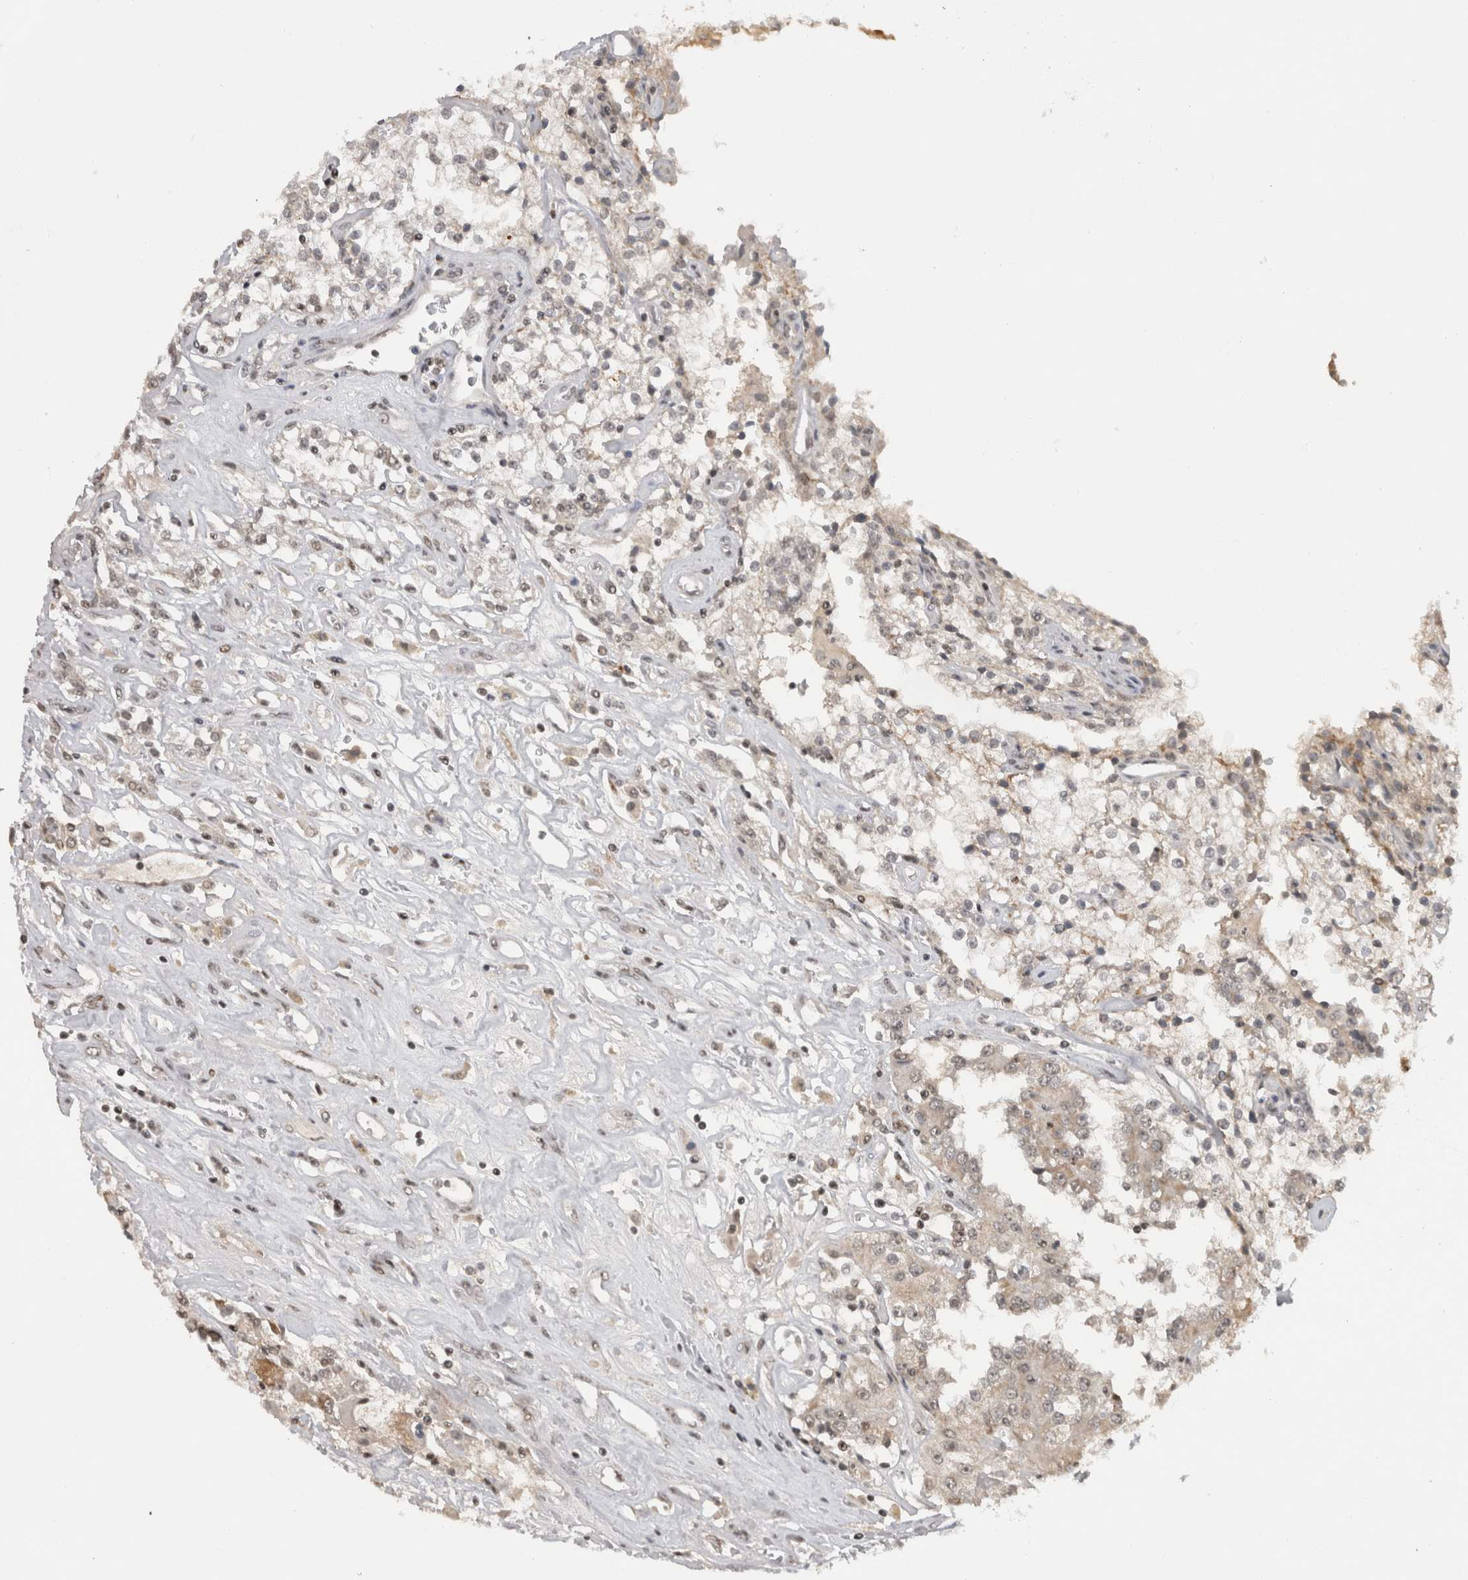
{"staining": {"intensity": "weak", "quantity": "<25%", "location": "nuclear"}, "tissue": "renal cancer", "cell_type": "Tumor cells", "image_type": "cancer", "snomed": [{"axis": "morphology", "description": "Adenocarcinoma, NOS"}, {"axis": "topography", "description": "Kidney"}], "caption": "Tumor cells show no significant expression in adenocarcinoma (renal).", "gene": "DAXX", "patient": {"sex": "female", "age": 52}}